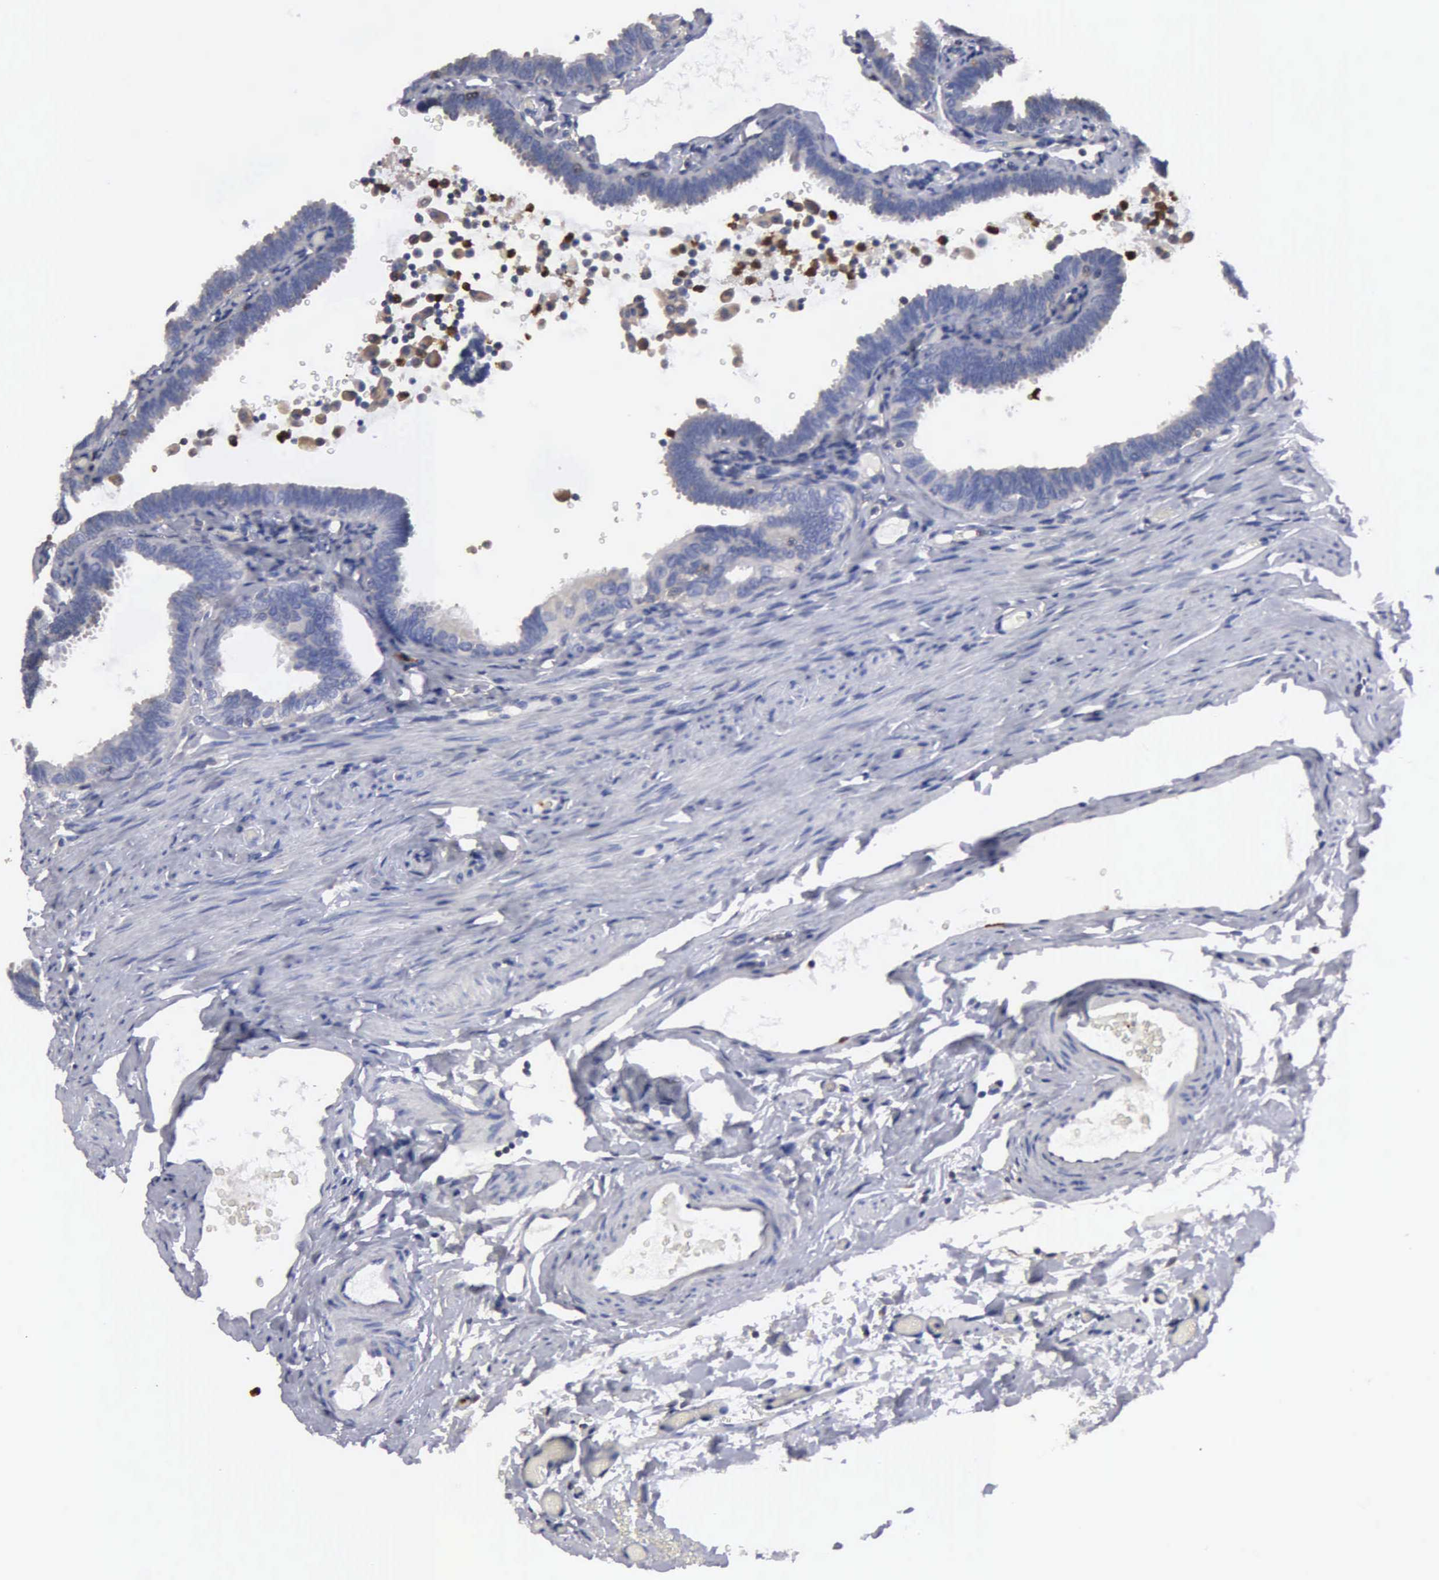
{"staining": {"intensity": "negative", "quantity": "none", "location": "none"}, "tissue": "fallopian tube", "cell_type": "Glandular cells", "image_type": "normal", "snomed": [{"axis": "morphology", "description": "Normal tissue, NOS"}, {"axis": "topography", "description": "Fallopian tube"}], "caption": "DAB immunohistochemical staining of unremarkable human fallopian tube displays no significant positivity in glandular cells.", "gene": "G6PD", "patient": {"sex": "female", "age": 51}}